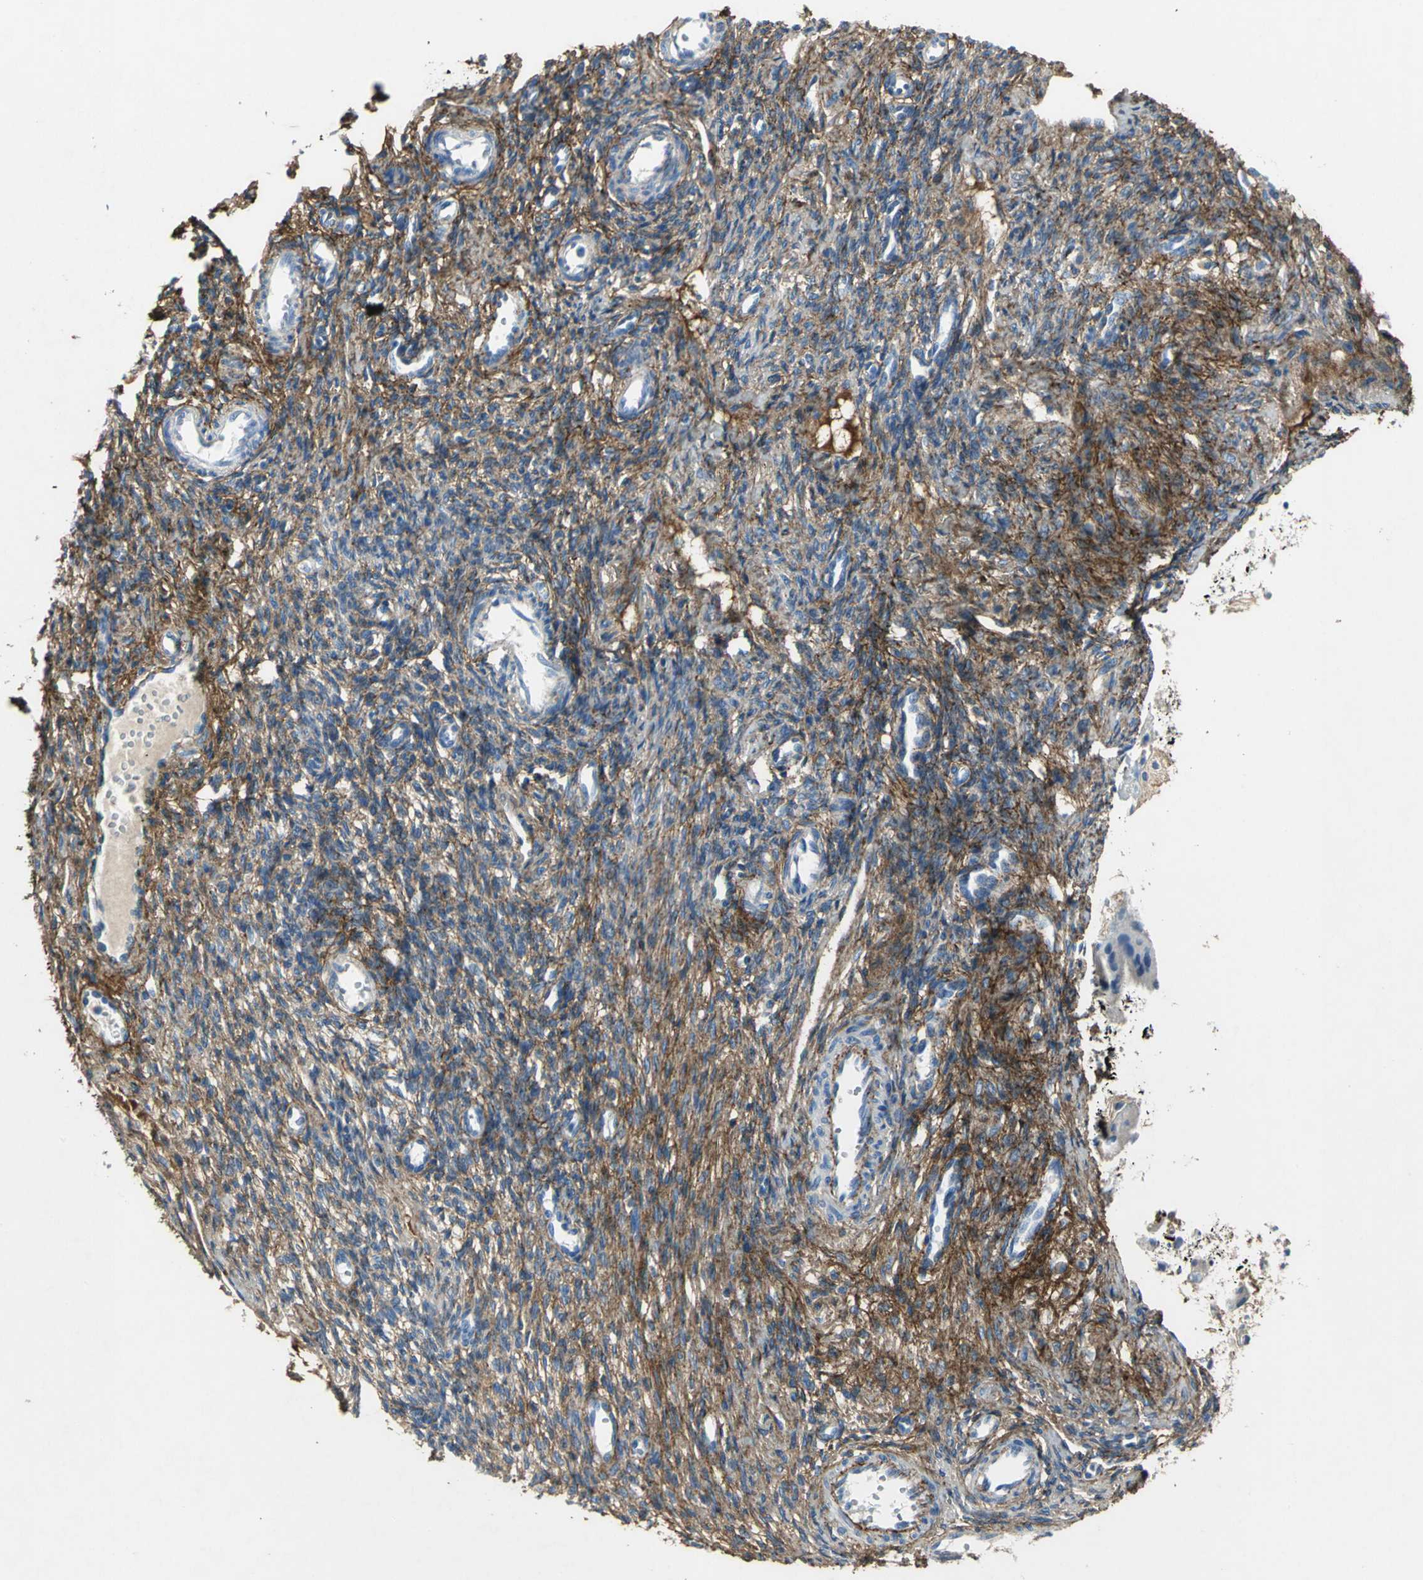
{"staining": {"intensity": "moderate", "quantity": ">75%", "location": "cytoplasmic/membranous"}, "tissue": "ovary", "cell_type": "Ovarian stroma cells", "image_type": "normal", "snomed": [{"axis": "morphology", "description": "Normal tissue, NOS"}, {"axis": "topography", "description": "Ovary"}], "caption": "Ovary stained with a brown dye exhibits moderate cytoplasmic/membranous positive staining in about >75% of ovarian stroma cells.", "gene": "EFNB3", "patient": {"sex": "female", "age": 33}}